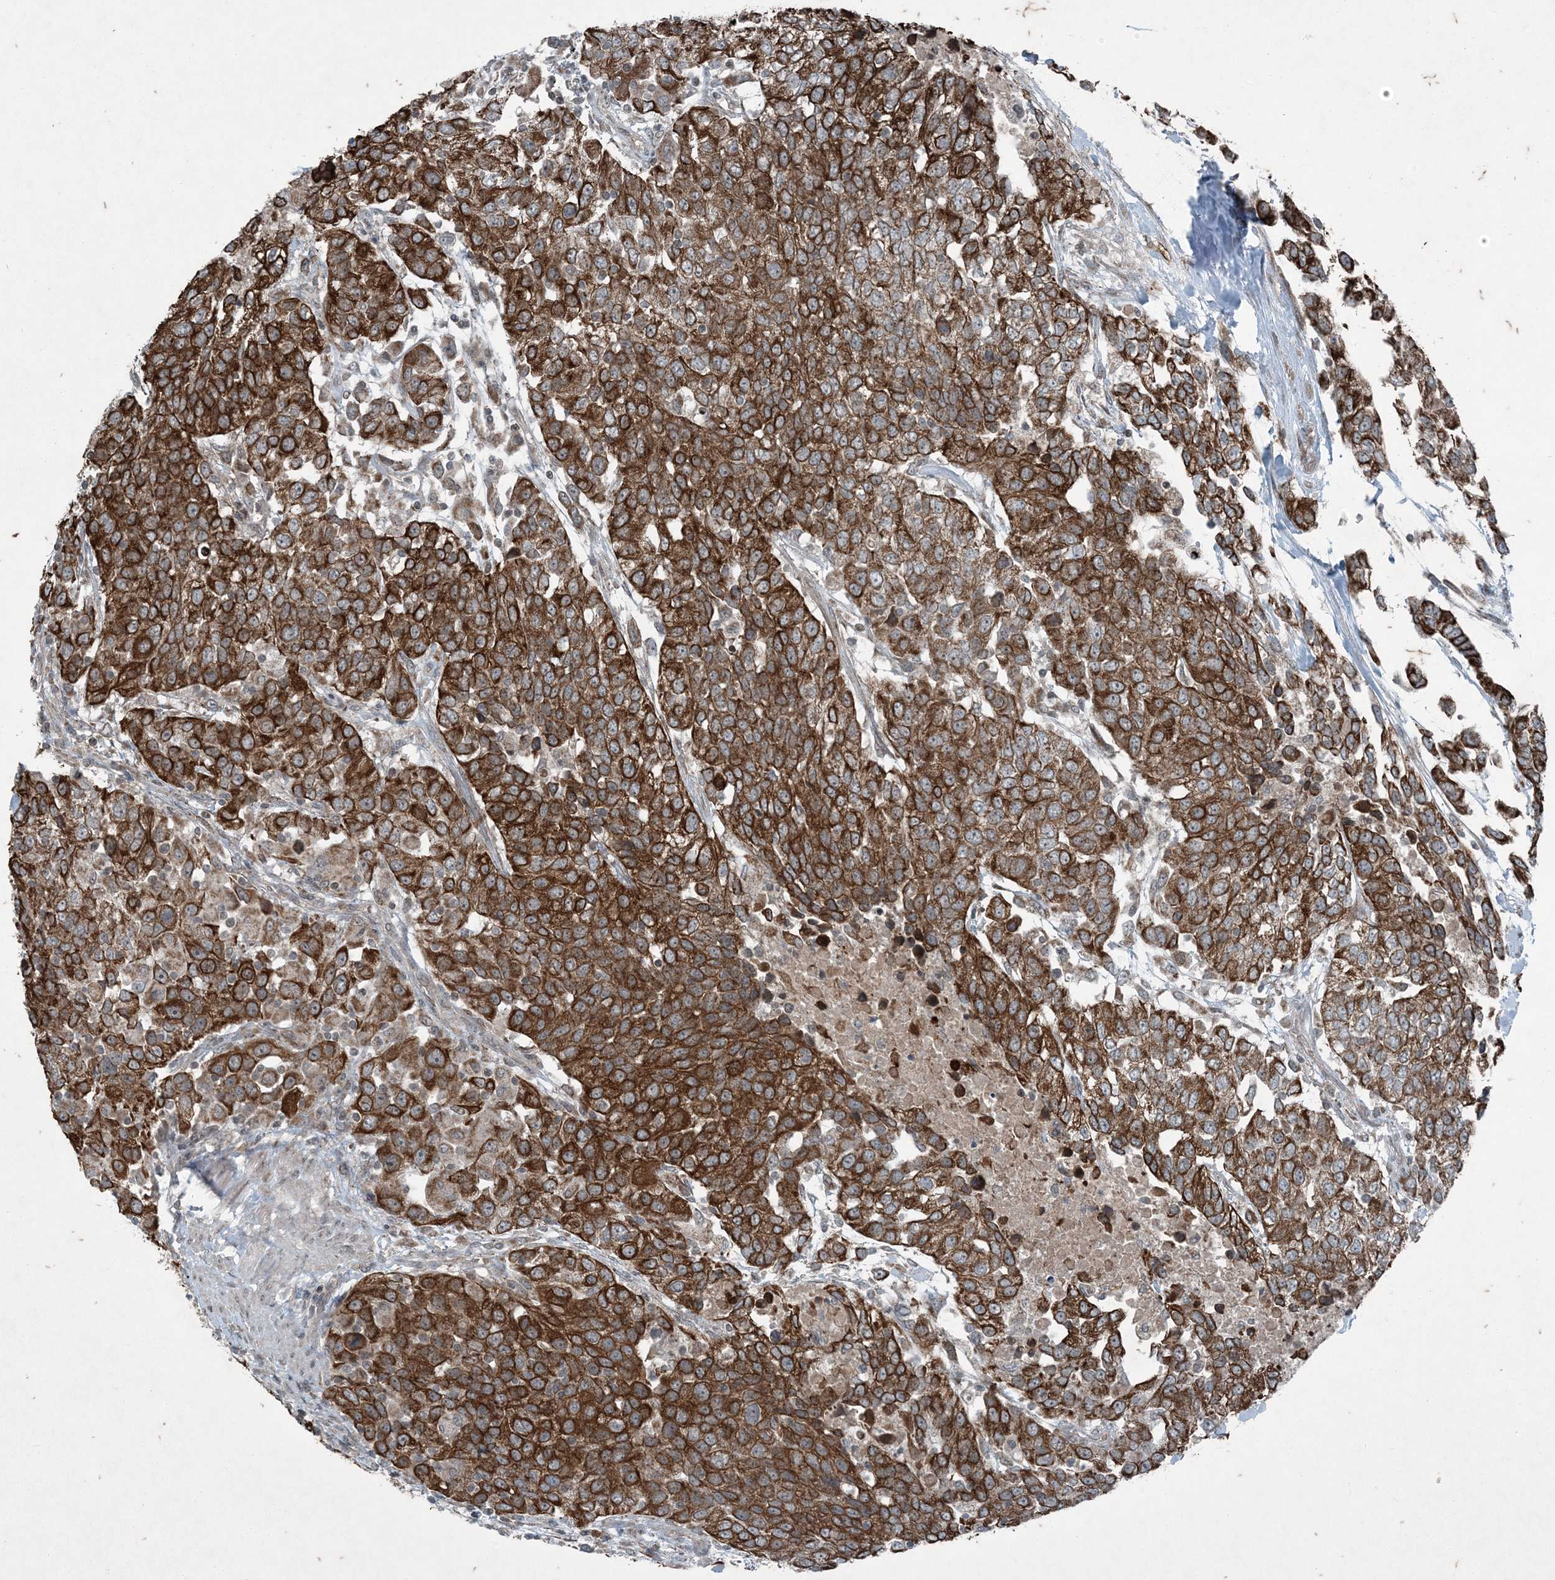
{"staining": {"intensity": "strong", "quantity": ">75%", "location": "cytoplasmic/membranous"}, "tissue": "urothelial cancer", "cell_type": "Tumor cells", "image_type": "cancer", "snomed": [{"axis": "morphology", "description": "Urothelial carcinoma, High grade"}, {"axis": "topography", "description": "Urinary bladder"}], "caption": "Urothelial cancer stained with a brown dye exhibits strong cytoplasmic/membranous positive positivity in approximately >75% of tumor cells.", "gene": "PC", "patient": {"sex": "female", "age": 80}}